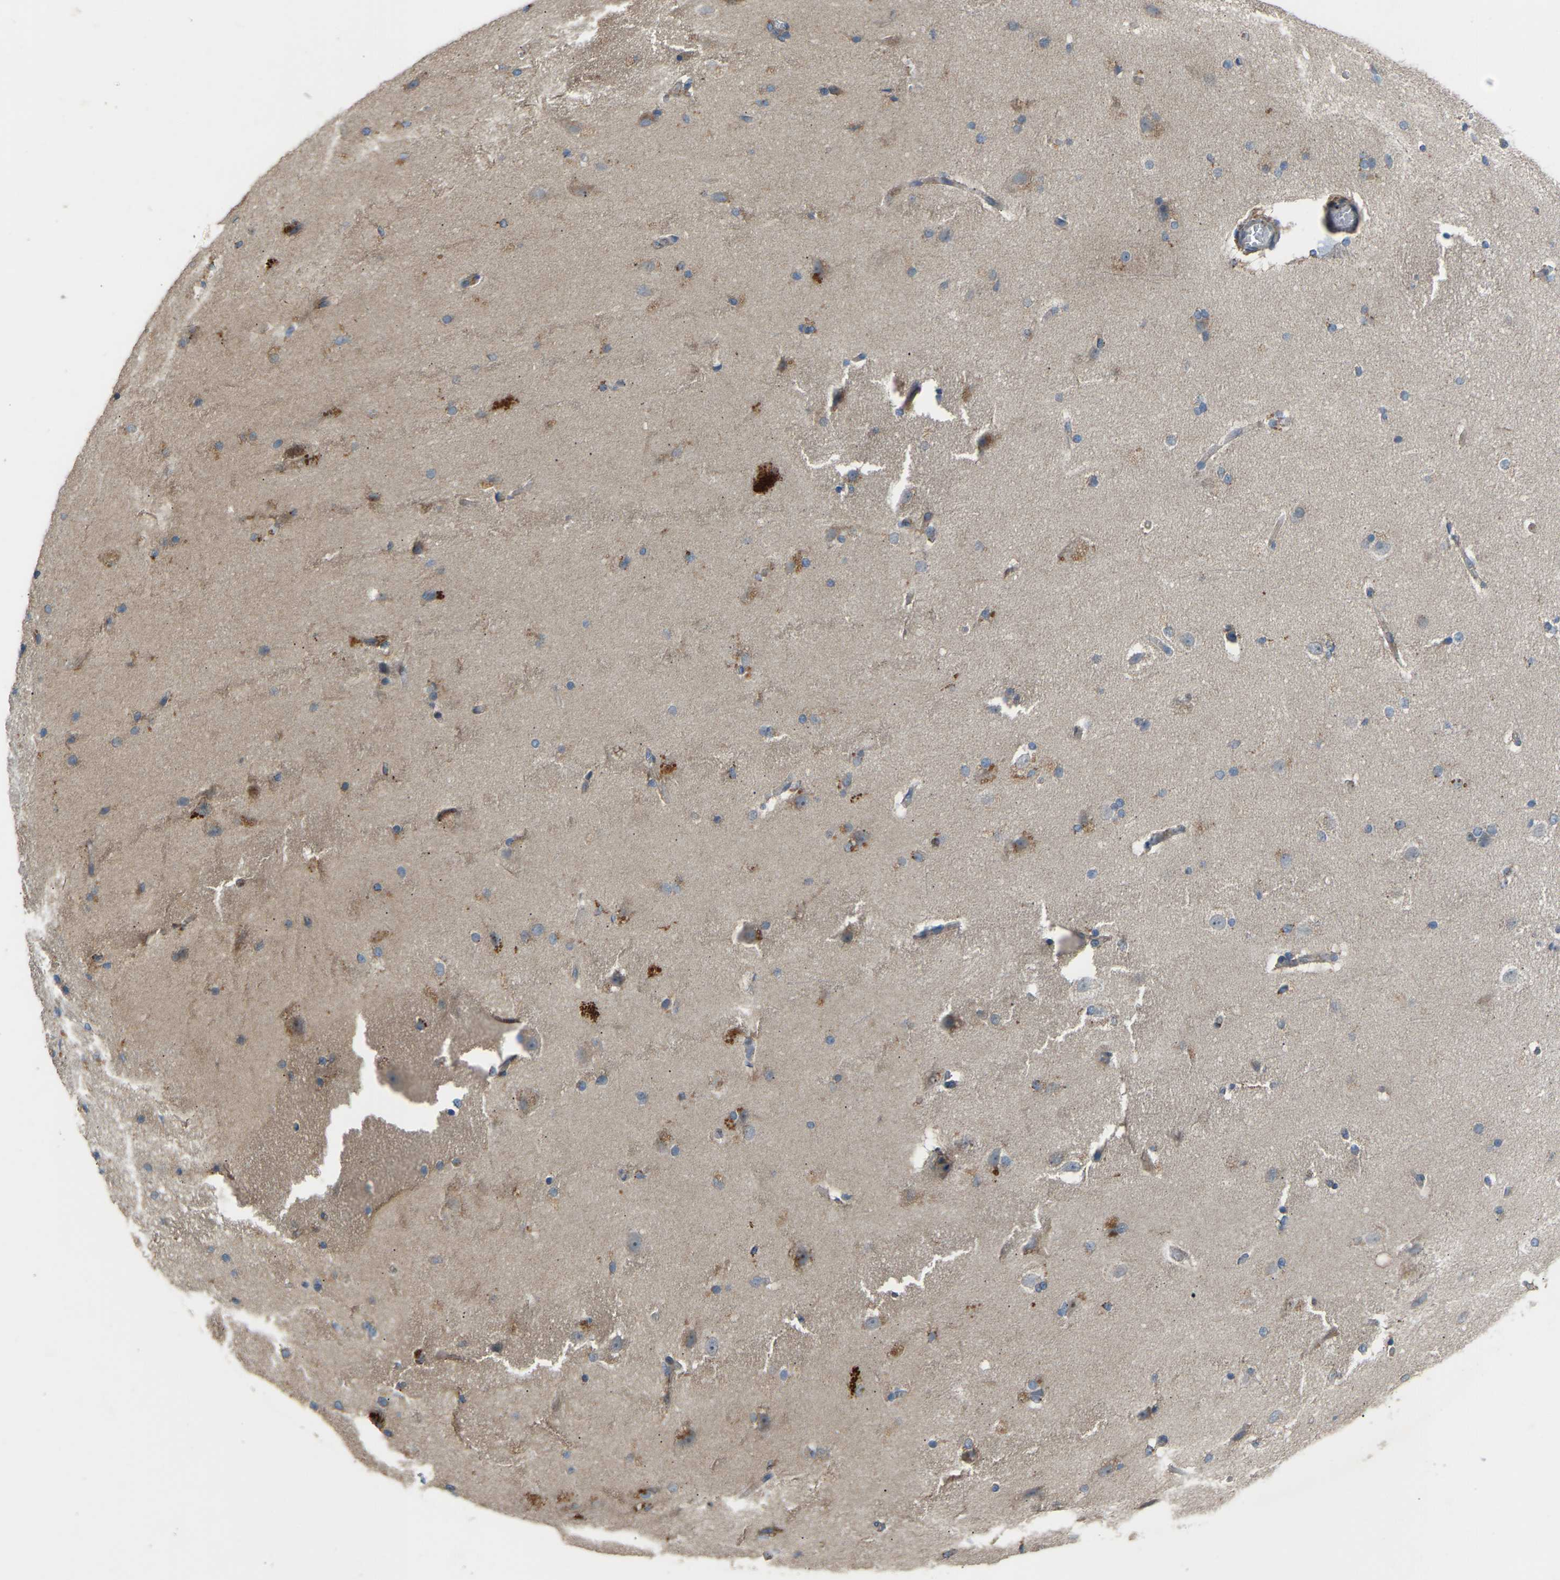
{"staining": {"intensity": "negative", "quantity": "none", "location": "none"}, "tissue": "cerebral cortex", "cell_type": "Endothelial cells", "image_type": "normal", "snomed": [{"axis": "morphology", "description": "Normal tissue, NOS"}, {"axis": "topography", "description": "Cerebral cortex"}, {"axis": "topography", "description": "Hippocampus"}], "caption": "Cerebral cortex stained for a protein using IHC displays no staining endothelial cells.", "gene": "RGP1", "patient": {"sex": "female", "age": 19}}